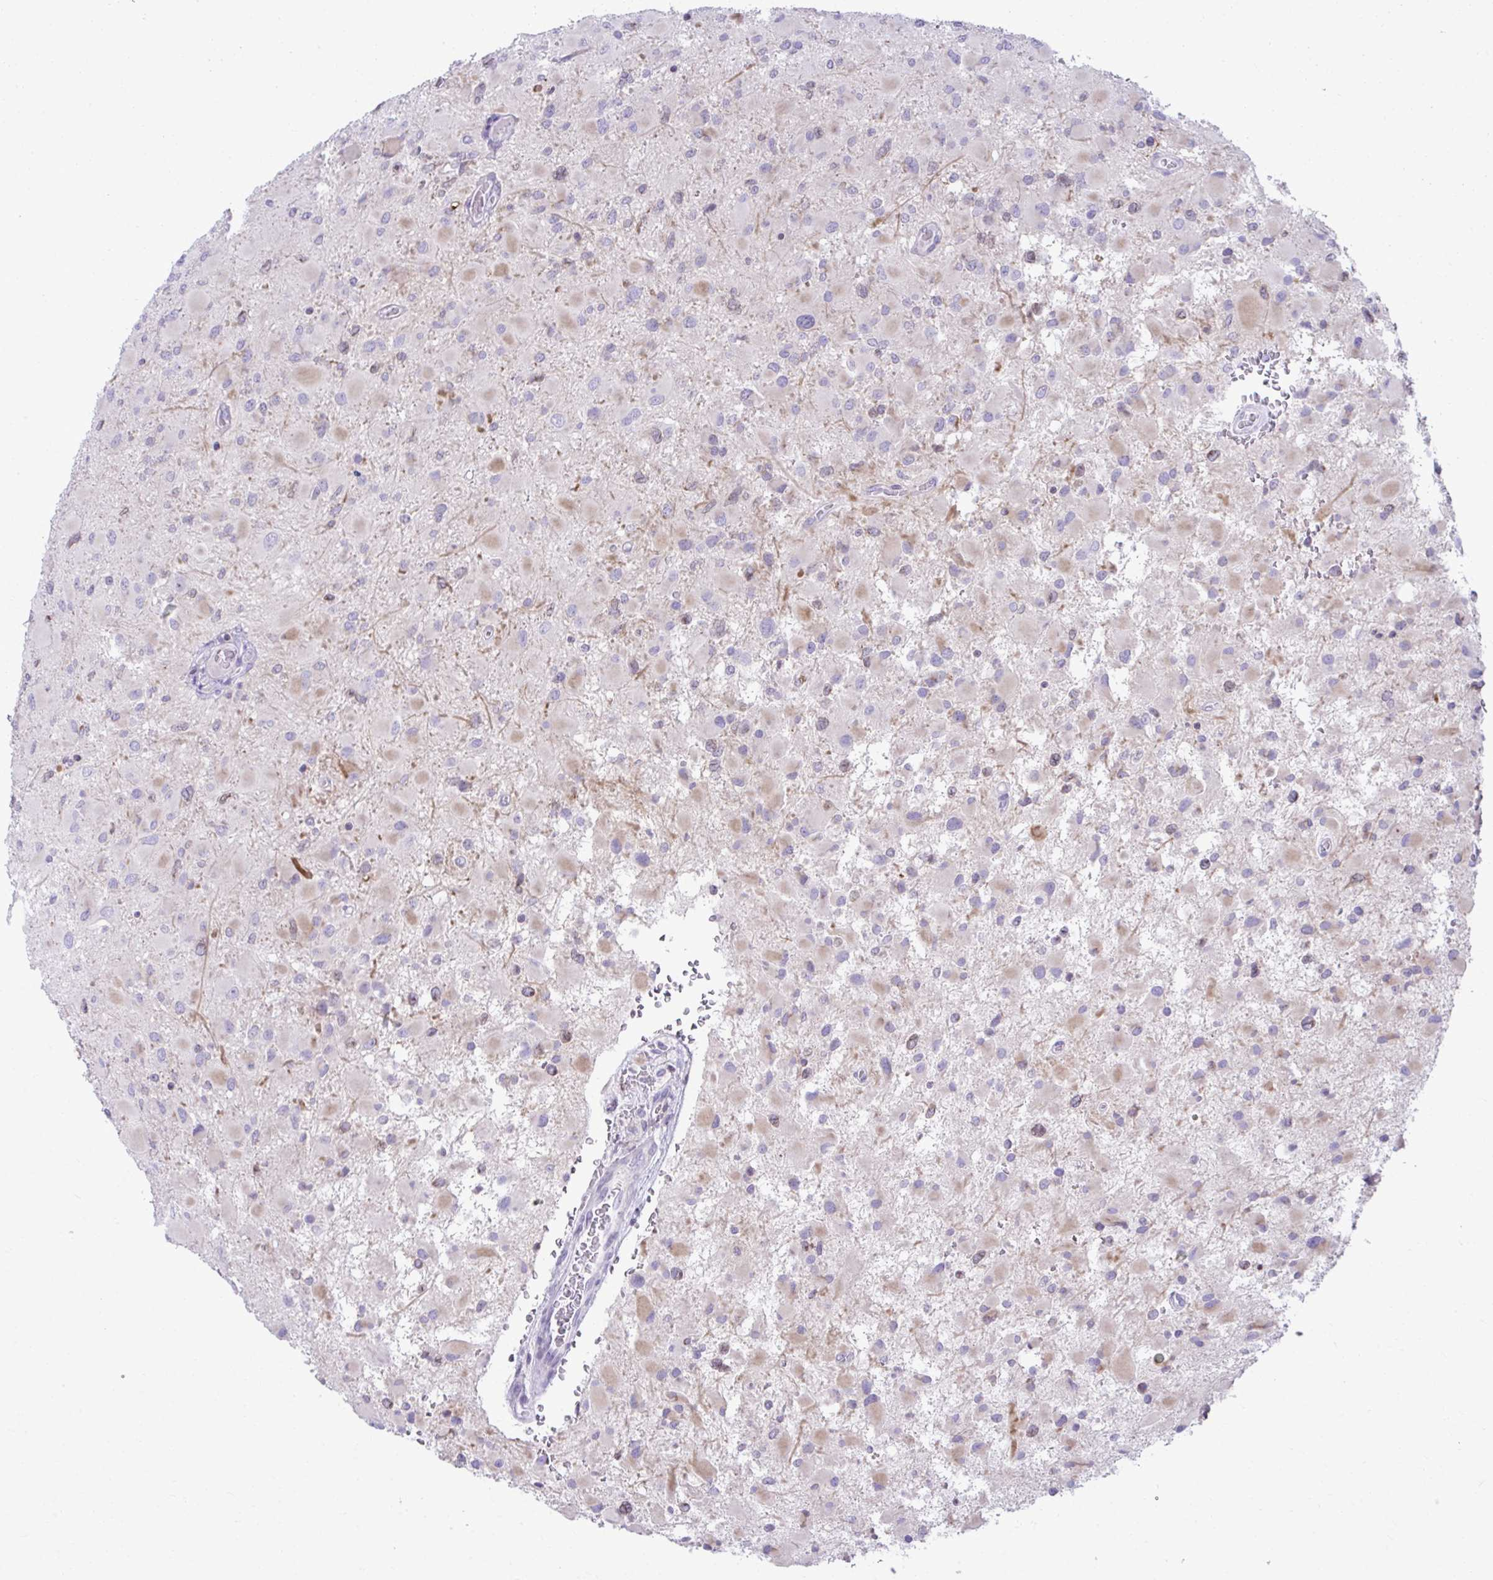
{"staining": {"intensity": "weak", "quantity": "25%-75%", "location": "cytoplasmic/membranous"}, "tissue": "glioma", "cell_type": "Tumor cells", "image_type": "cancer", "snomed": [{"axis": "morphology", "description": "Glioma, malignant, High grade"}, {"axis": "topography", "description": "Cerebral cortex"}], "caption": "The image demonstrates a brown stain indicating the presence of a protein in the cytoplasmic/membranous of tumor cells in high-grade glioma (malignant). (IHC, brightfield microscopy, high magnification).", "gene": "OR7A5", "patient": {"sex": "female", "age": 36}}